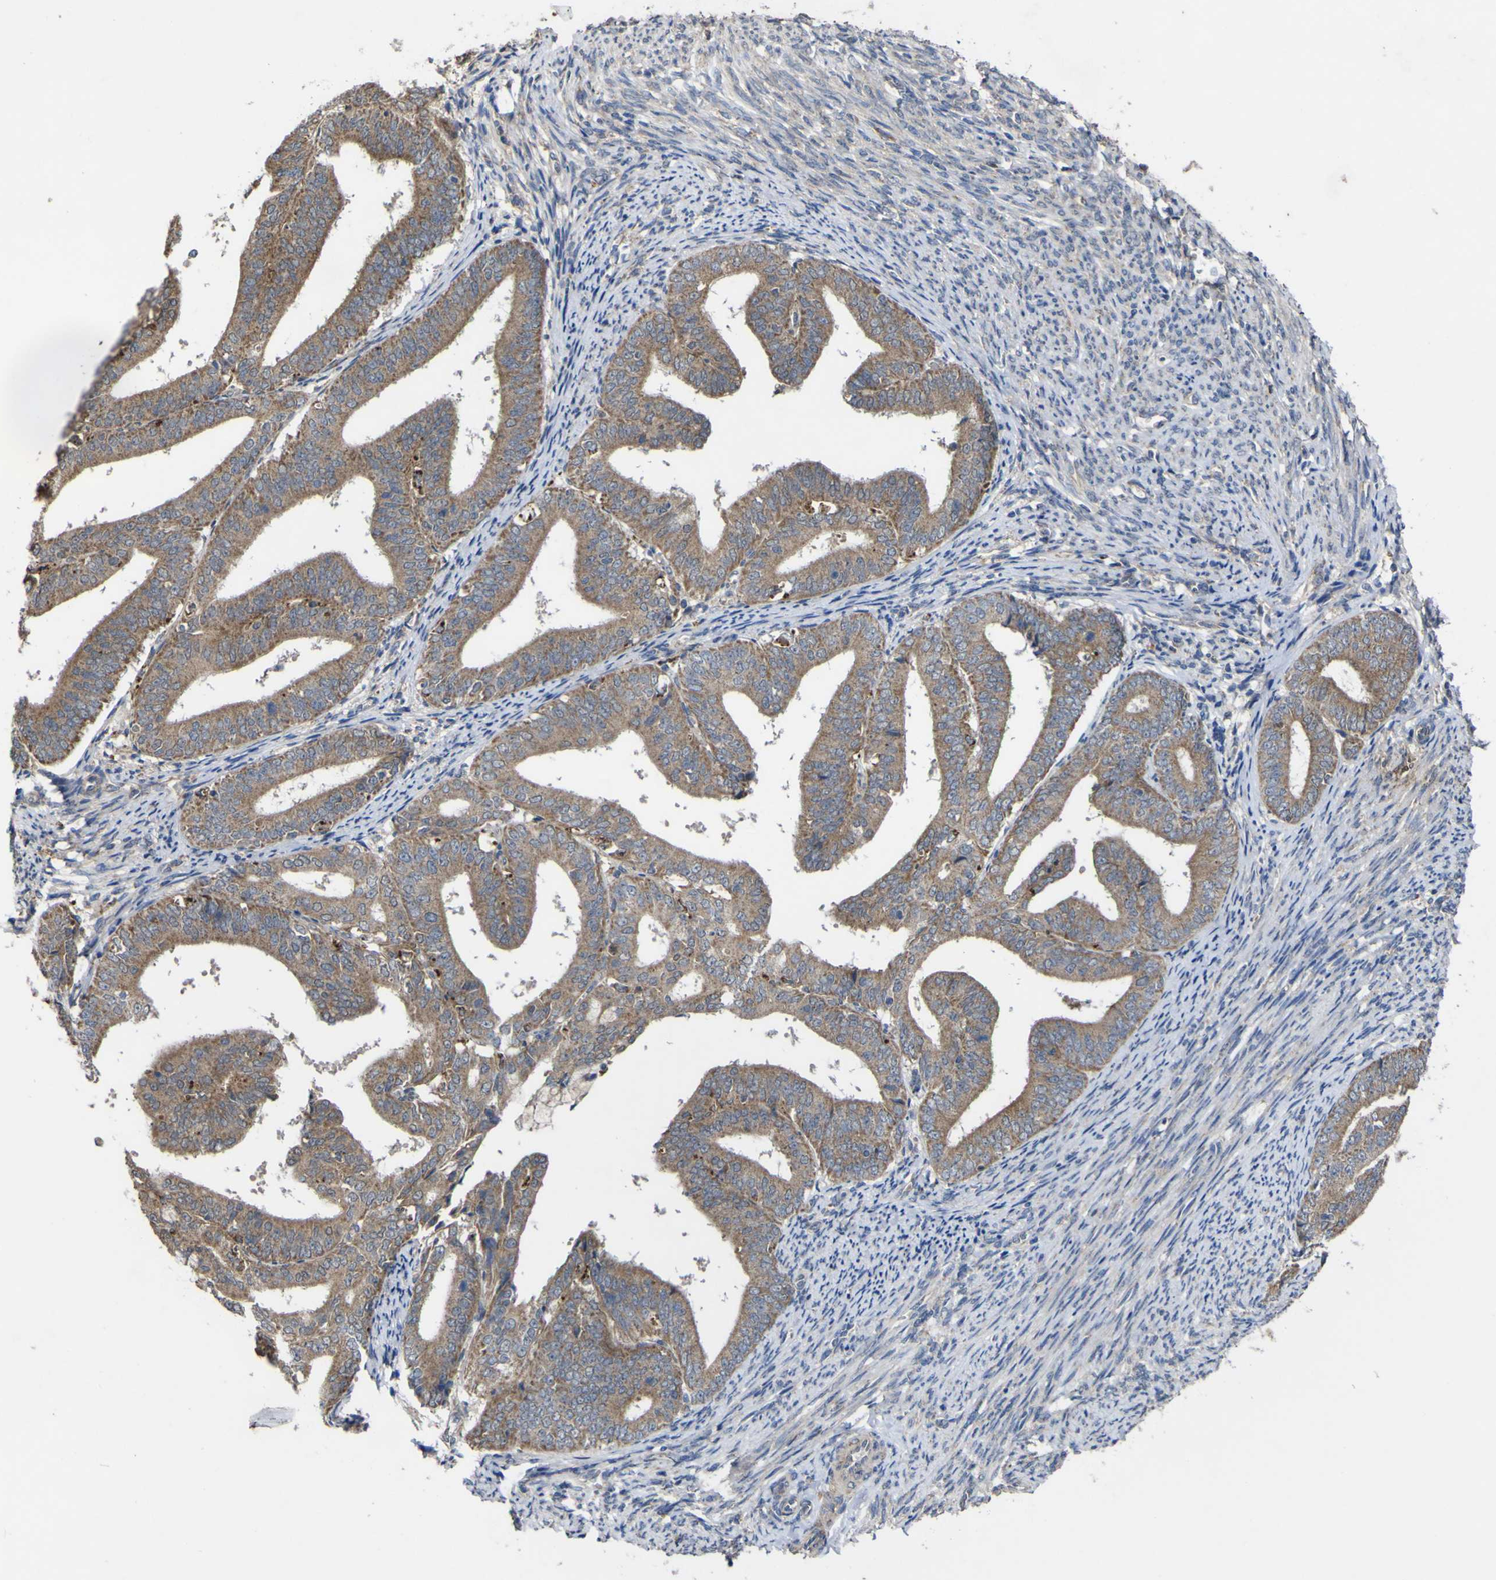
{"staining": {"intensity": "moderate", "quantity": ">75%", "location": "cytoplasmic/membranous"}, "tissue": "endometrial cancer", "cell_type": "Tumor cells", "image_type": "cancer", "snomed": [{"axis": "morphology", "description": "Adenocarcinoma, NOS"}, {"axis": "topography", "description": "Endometrium"}], "caption": "Endometrial adenocarcinoma stained with a protein marker demonstrates moderate staining in tumor cells.", "gene": "IRAK2", "patient": {"sex": "female", "age": 63}}